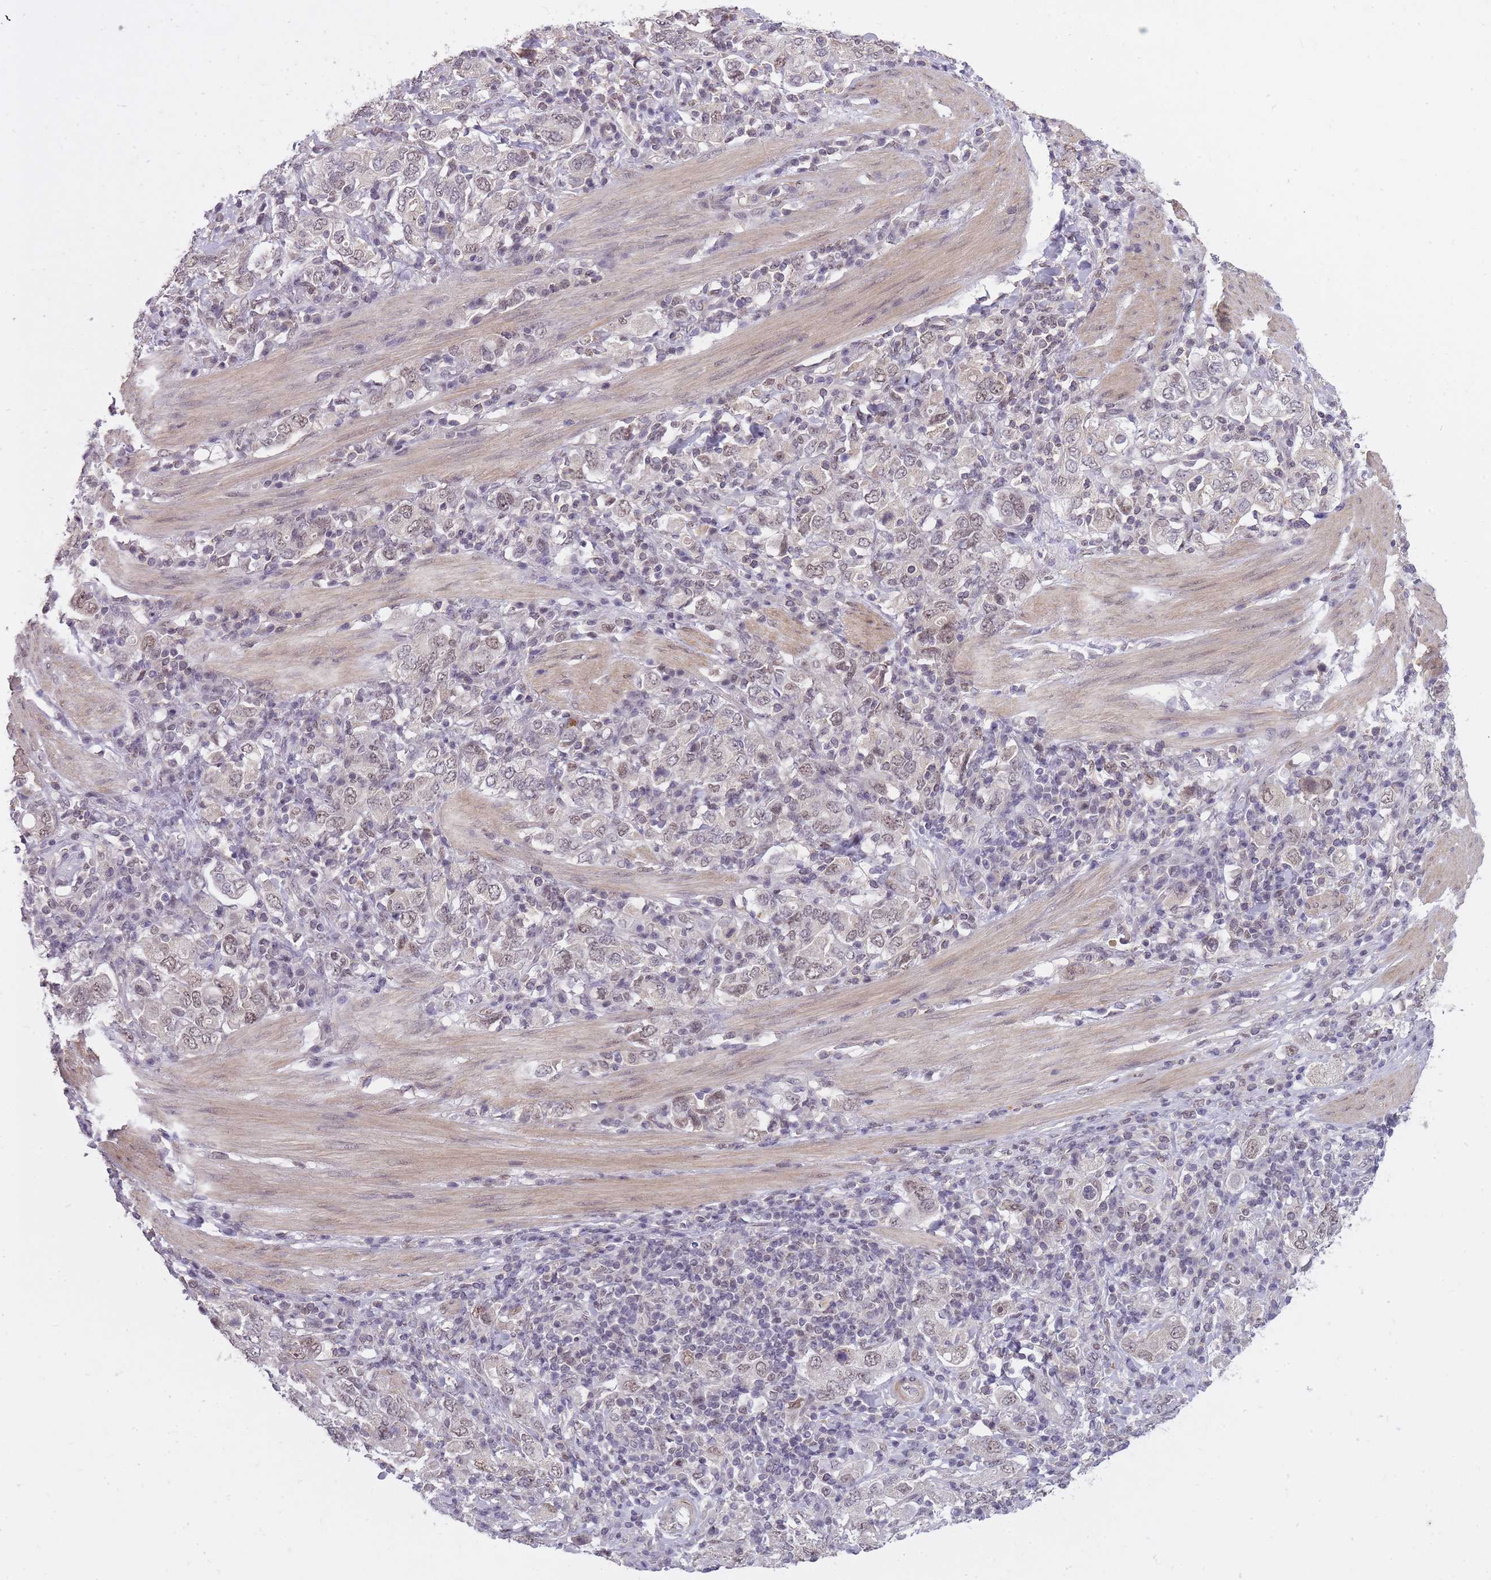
{"staining": {"intensity": "weak", "quantity": "25%-75%", "location": "nuclear"}, "tissue": "stomach cancer", "cell_type": "Tumor cells", "image_type": "cancer", "snomed": [{"axis": "morphology", "description": "Adenocarcinoma, NOS"}, {"axis": "topography", "description": "Stomach, upper"}, {"axis": "topography", "description": "Stomach"}], "caption": "Weak nuclear positivity is seen in about 25%-75% of tumor cells in stomach cancer (adenocarcinoma).", "gene": "TIGD1", "patient": {"sex": "male", "age": 62}}